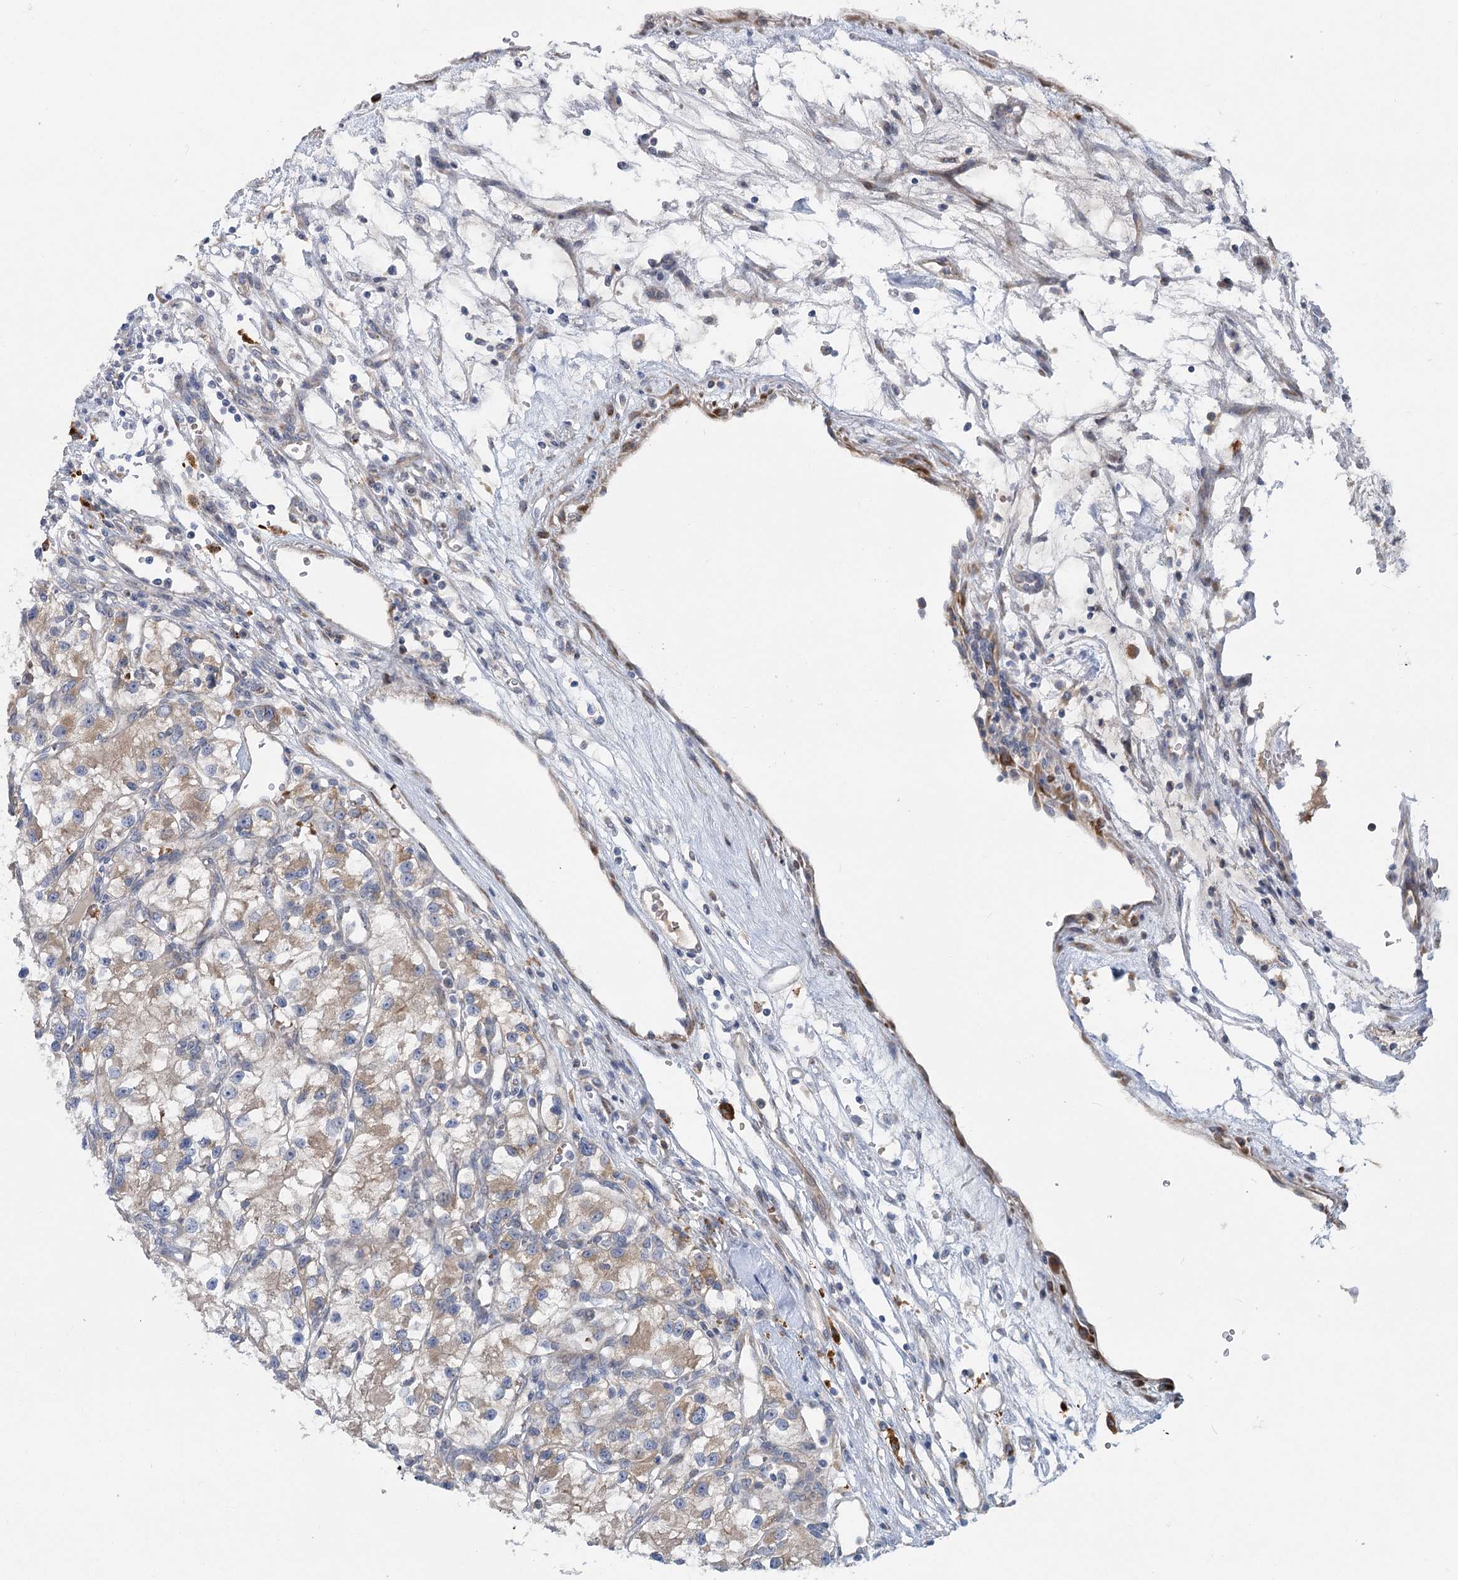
{"staining": {"intensity": "weak", "quantity": "25%-75%", "location": "cytoplasmic/membranous"}, "tissue": "renal cancer", "cell_type": "Tumor cells", "image_type": "cancer", "snomed": [{"axis": "morphology", "description": "Adenocarcinoma, NOS"}, {"axis": "topography", "description": "Kidney"}], "caption": "Brown immunohistochemical staining in human adenocarcinoma (renal) reveals weak cytoplasmic/membranous positivity in approximately 25%-75% of tumor cells. (IHC, brightfield microscopy, high magnification).", "gene": "CIB4", "patient": {"sex": "female", "age": 57}}